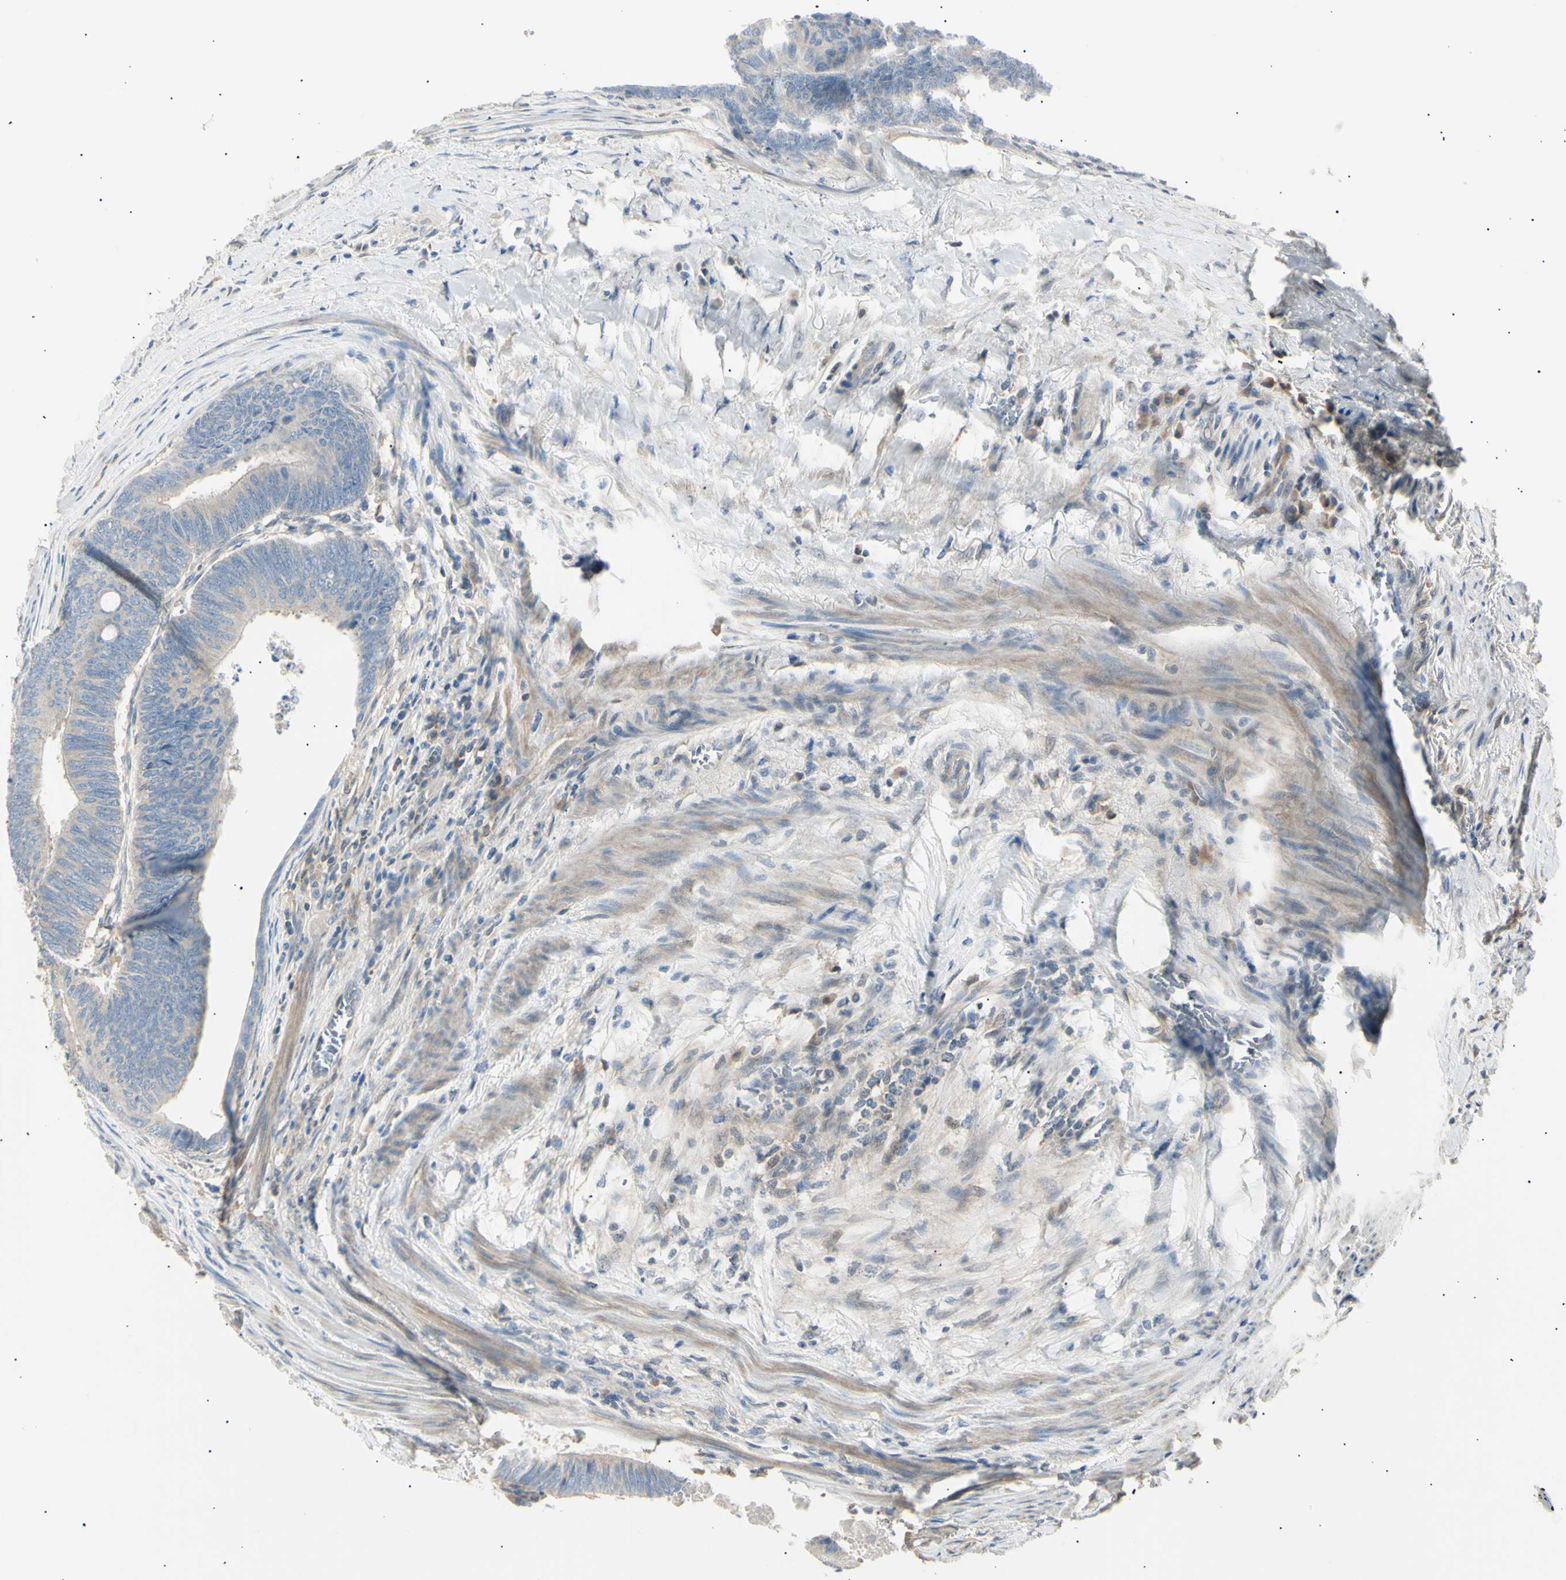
{"staining": {"intensity": "weak", "quantity": "25%-75%", "location": "cytoplasmic/membranous"}, "tissue": "colorectal cancer", "cell_type": "Tumor cells", "image_type": "cancer", "snomed": [{"axis": "morphology", "description": "Normal tissue, NOS"}, {"axis": "morphology", "description": "Adenocarcinoma, NOS"}, {"axis": "topography", "description": "Rectum"}, {"axis": "topography", "description": "Peripheral nerve tissue"}], "caption": "The immunohistochemical stain highlights weak cytoplasmic/membranous expression in tumor cells of adenocarcinoma (colorectal) tissue.", "gene": "LHPP", "patient": {"sex": "male", "age": 92}}